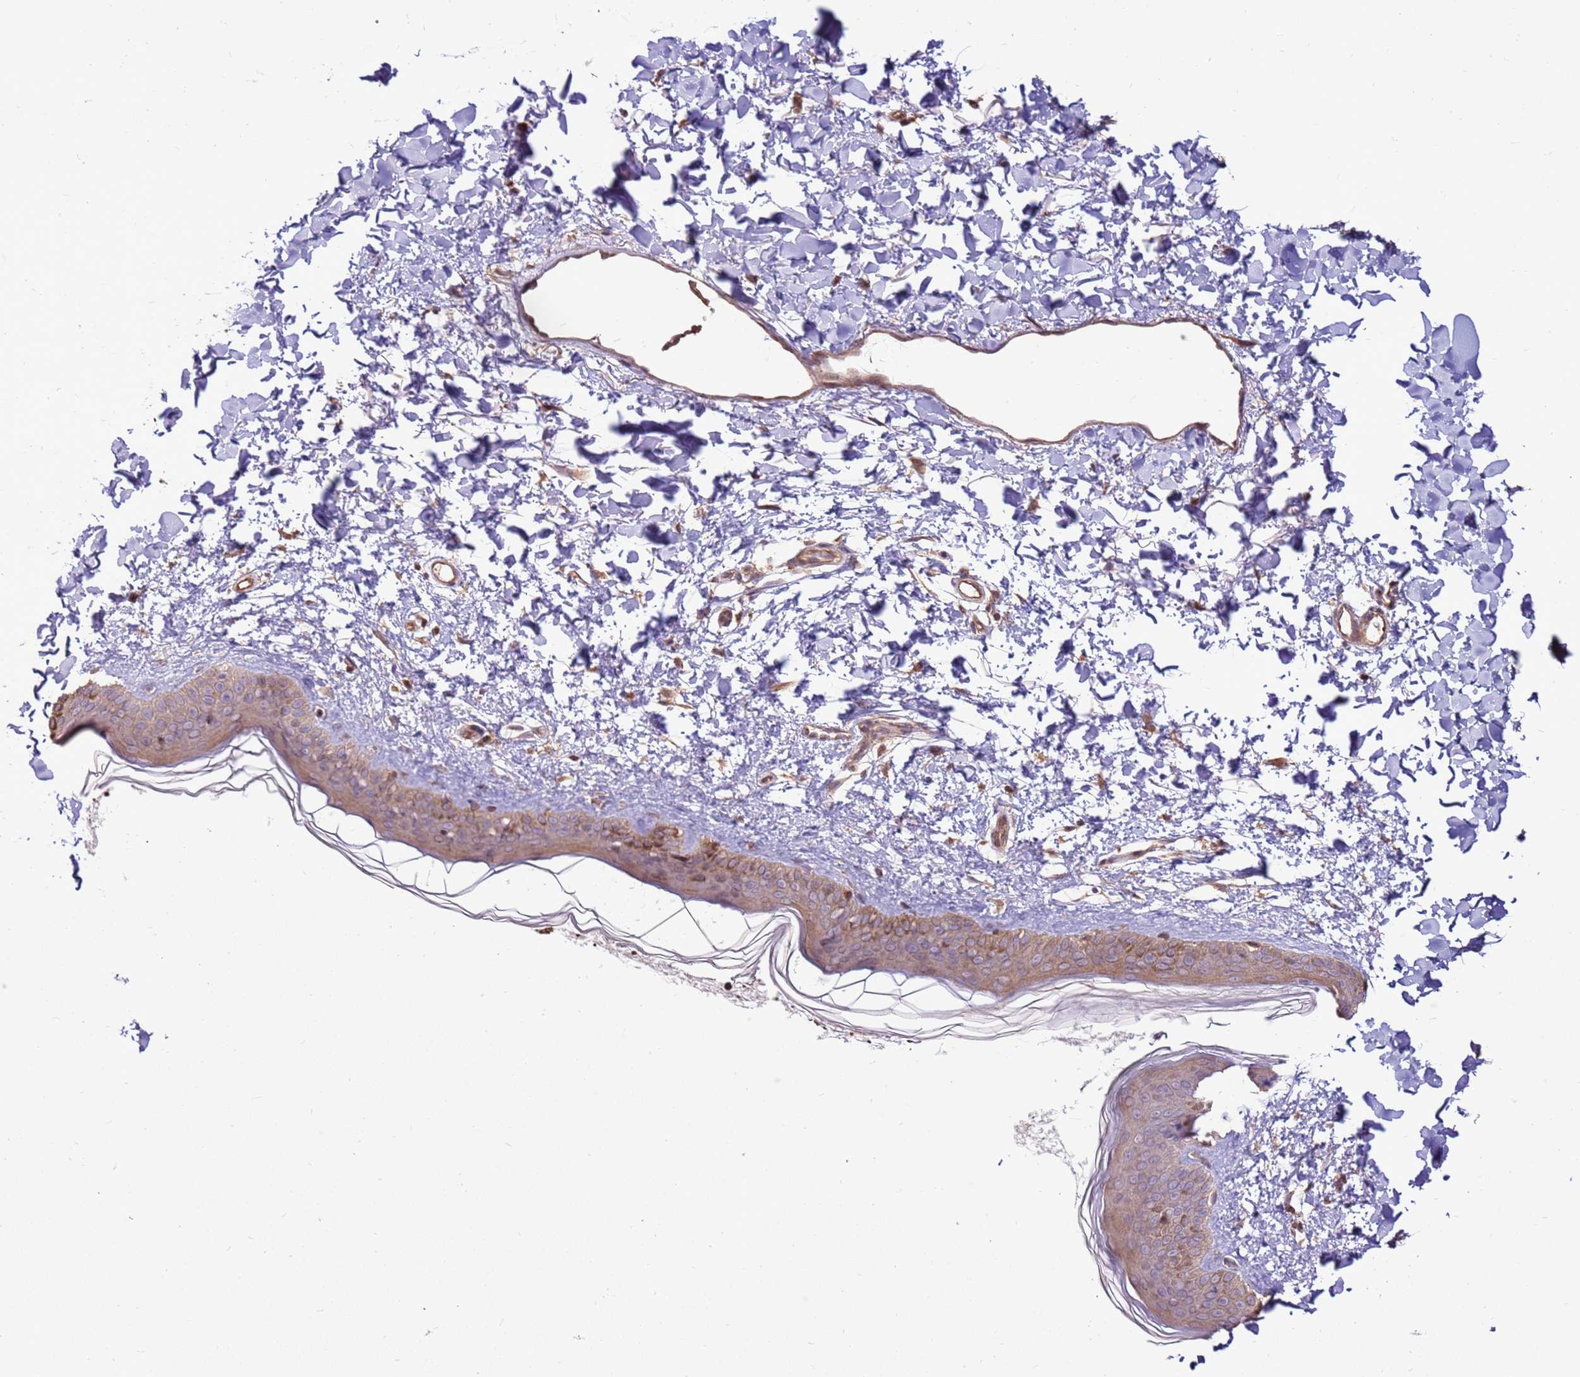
{"staining": {"intensity": "moderate", "quantity": ">75%", "location": "cytoplasmic/membranous,nuclear"}, "tissue": "skin", "cell_type": "Fibroblasts", "image_type": "normal", "snomed": [{"axis": "morphology", "description": "Normal tissue, NOS"}, {"axis": "topography", "description": "Skin"}], "caption": "A high-resolution image shows immunohistochemistry (IHC) staining of normal skin, which demonstrates moderate cytoplasmic/membranous,nuclear expression in about >75% of fibroblasts. (IHC, brightfield microscopy, high magnification).", "gene": "CCDC112", "patient": {"sex": "female", "age": 58}}